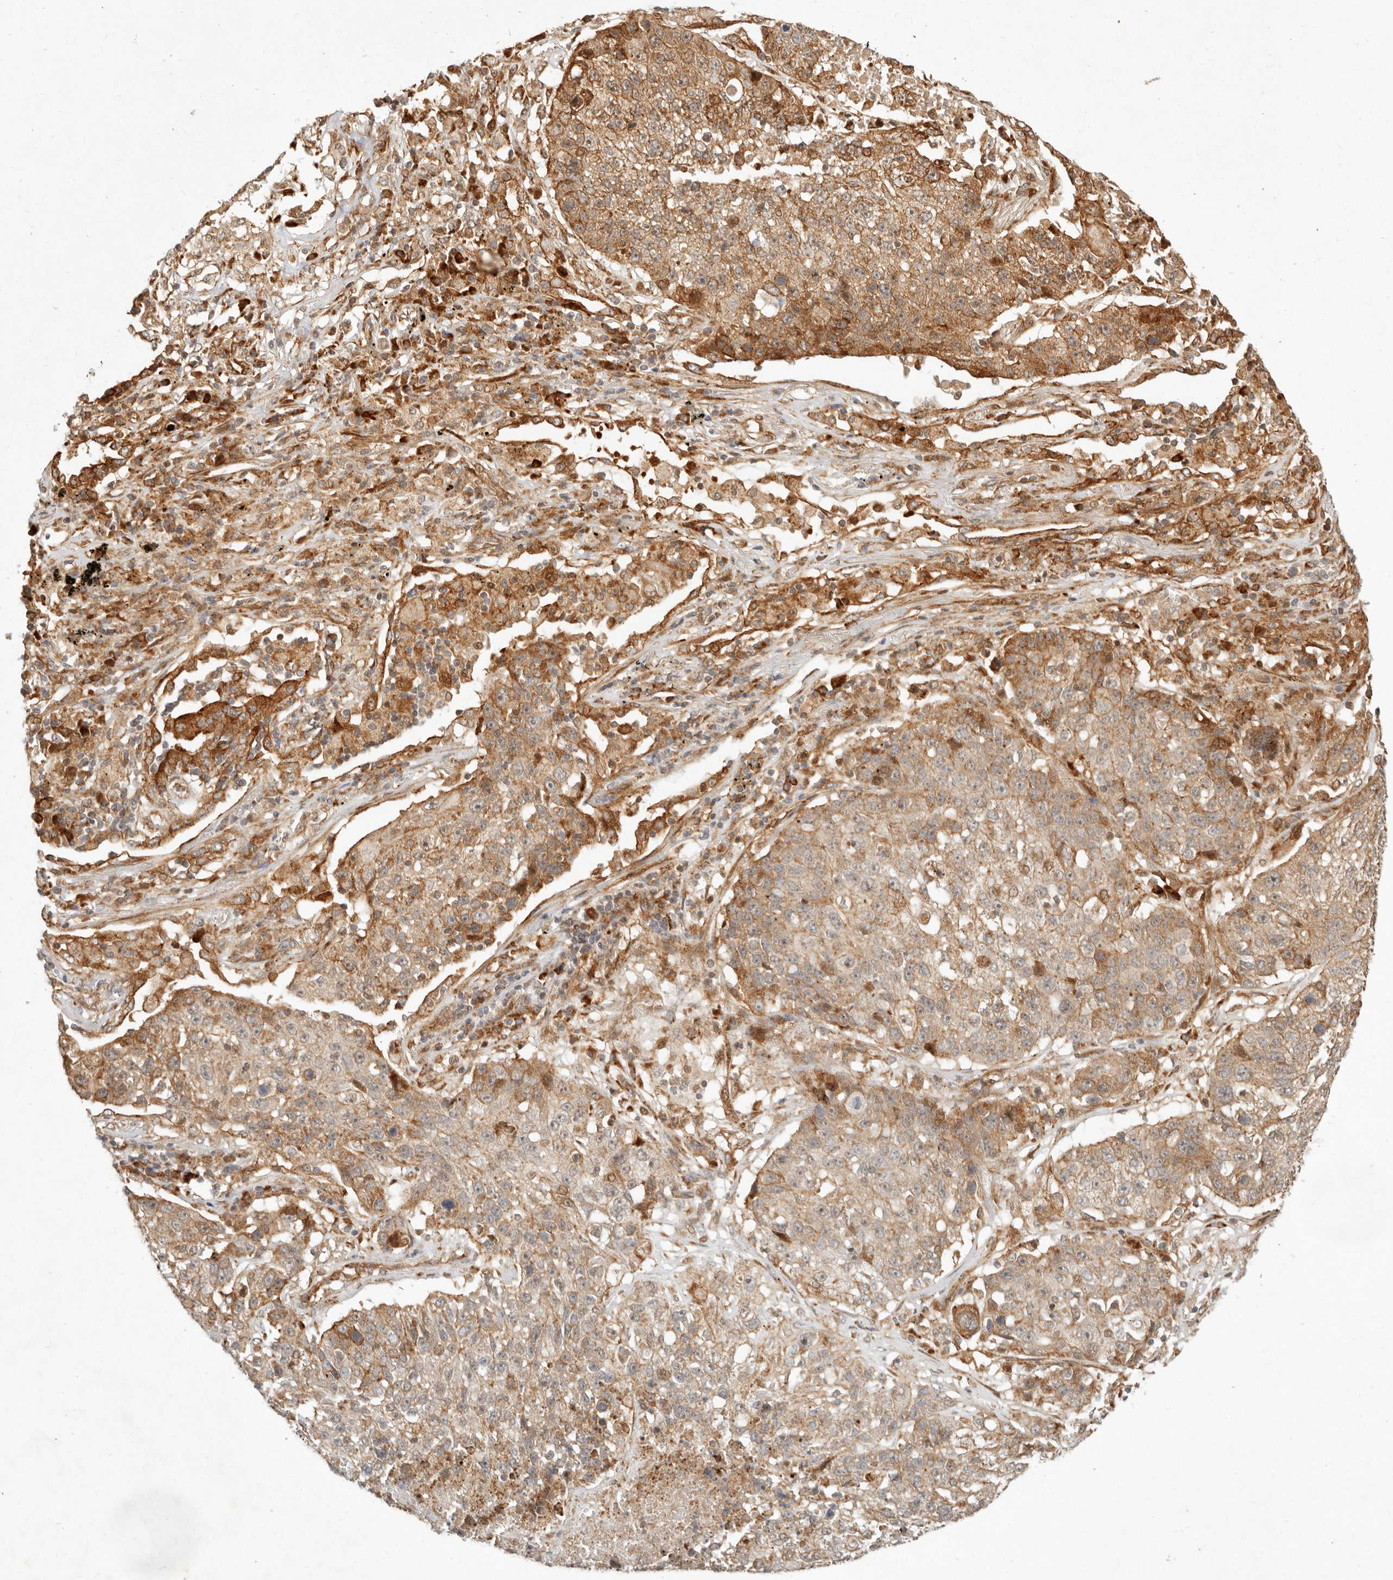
{"staining": {"intensity": "moderate", "quantity": ">75%", "location": "cytoplasmic/membranous"}, "tissue": "lung cancer", "cell_type": "Tumor cells", "image_type": "cancer", "snomed": [{"axis": "morphology", "description": "Squamous cell carcinoma, NOS"}, {"axis": "topography", "description": "Lung"}], "caption": "Tumor cells demonstrate medium levels of moderate cytoplasmic/membranous positivity in approximately >75% of cells in lung cancer. The protein of interest is shown in brown color, while the nuclei are stained blue.", "gene": "KLHL38", "patient": {"sex": "male", "age": 61}}